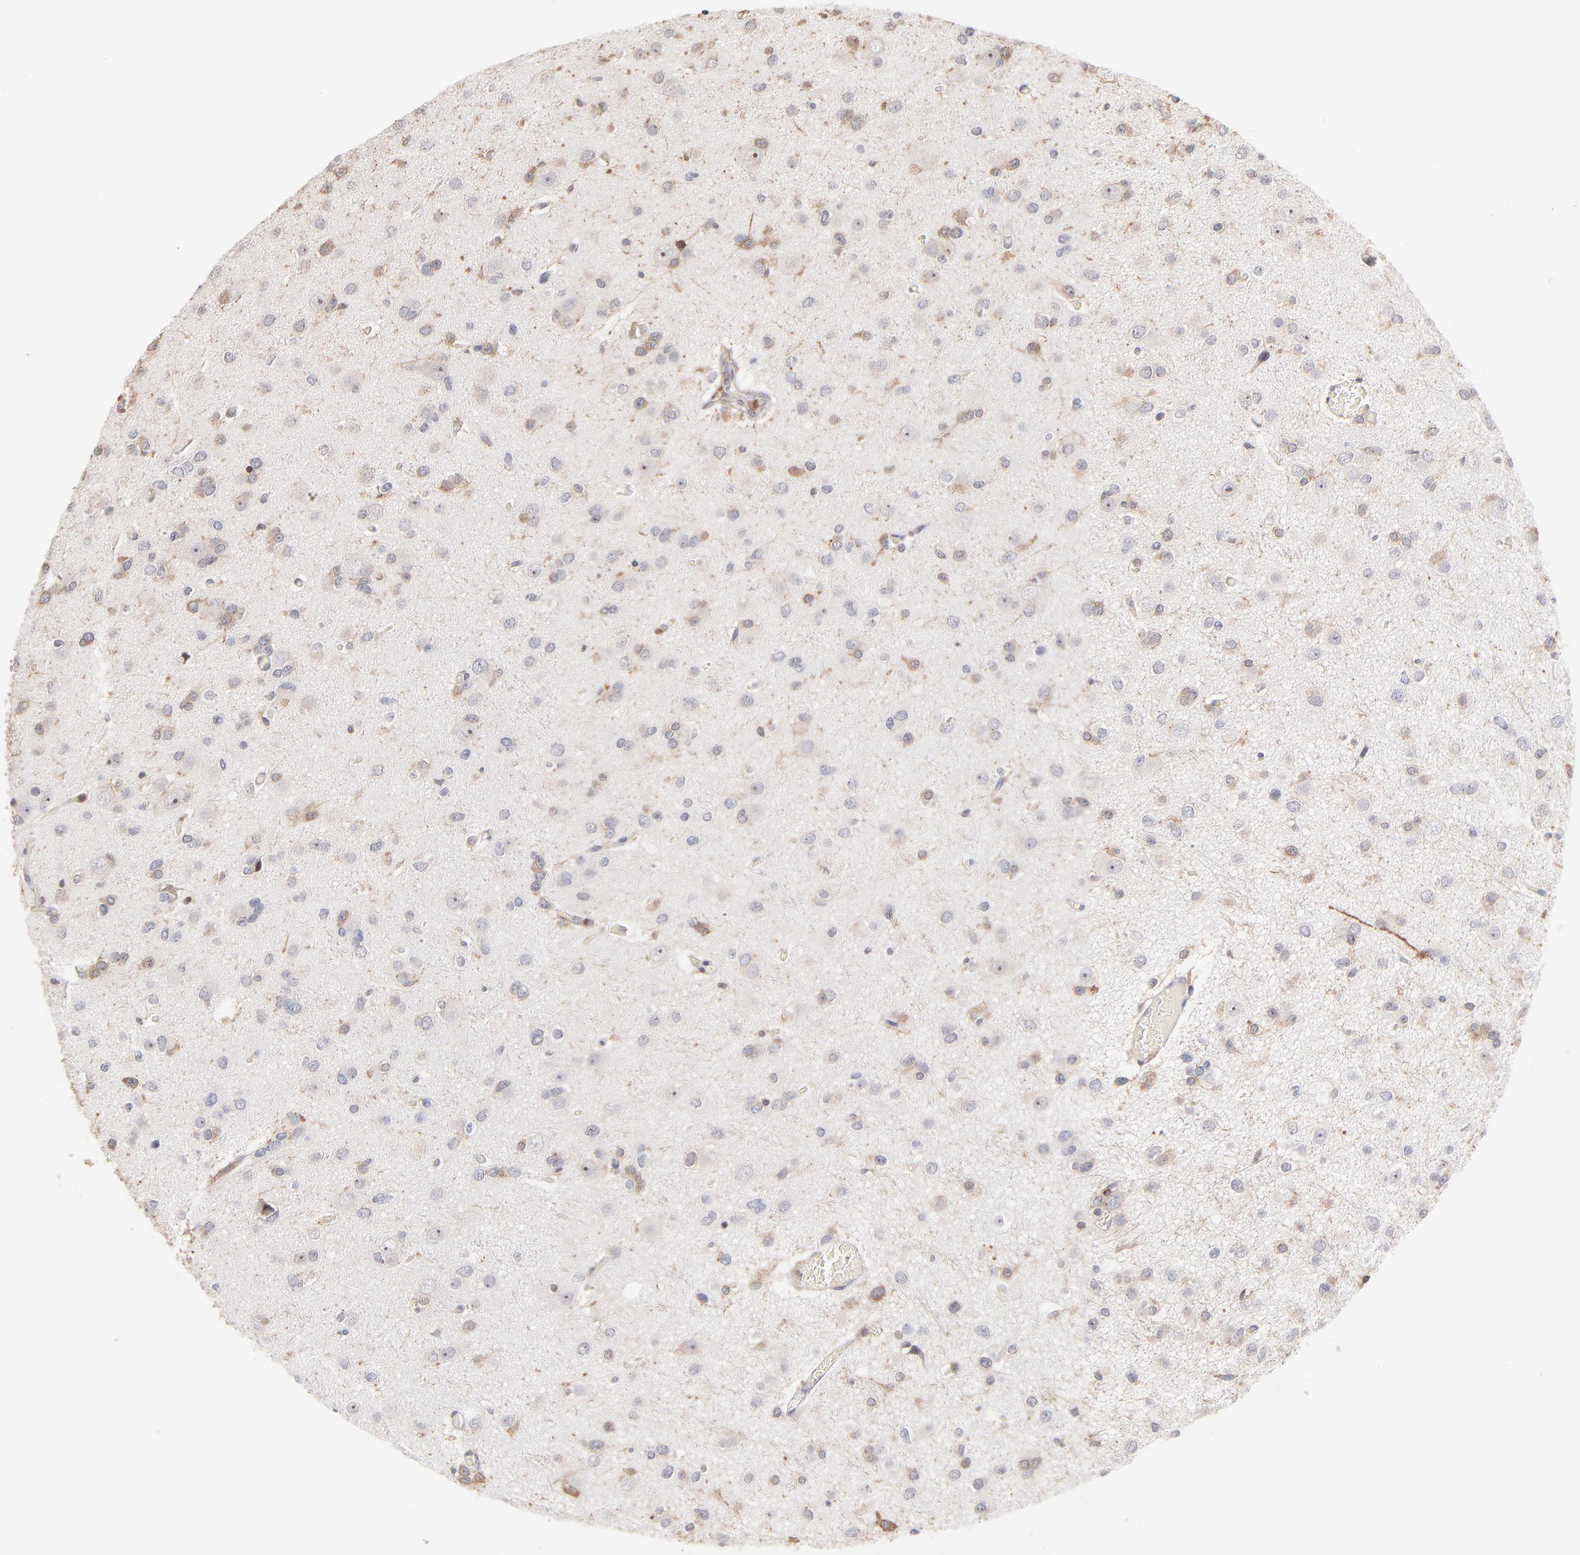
{"staining": {"intensity": "weak", "quantity": "25%-75%", "location": "cytoplasmic/membranous"}, "tissue": "glioma", "cell_type": "Tumor cells", "image_type": "cancer", "snomed": [{"axis": "morphology", "description": "Glioma, malignant, Low grade"}, {"axis": "topography", "description": "Brain"}], "caption": "Human malignant glioma (low-grade) stained for a protein (brown) shows weak cytoplasmic/membranous positive positivity in approximately 25%-75% of tumor cells.", "gene": "WIPF1", "patient": {"sex": "male", "age": 42}}